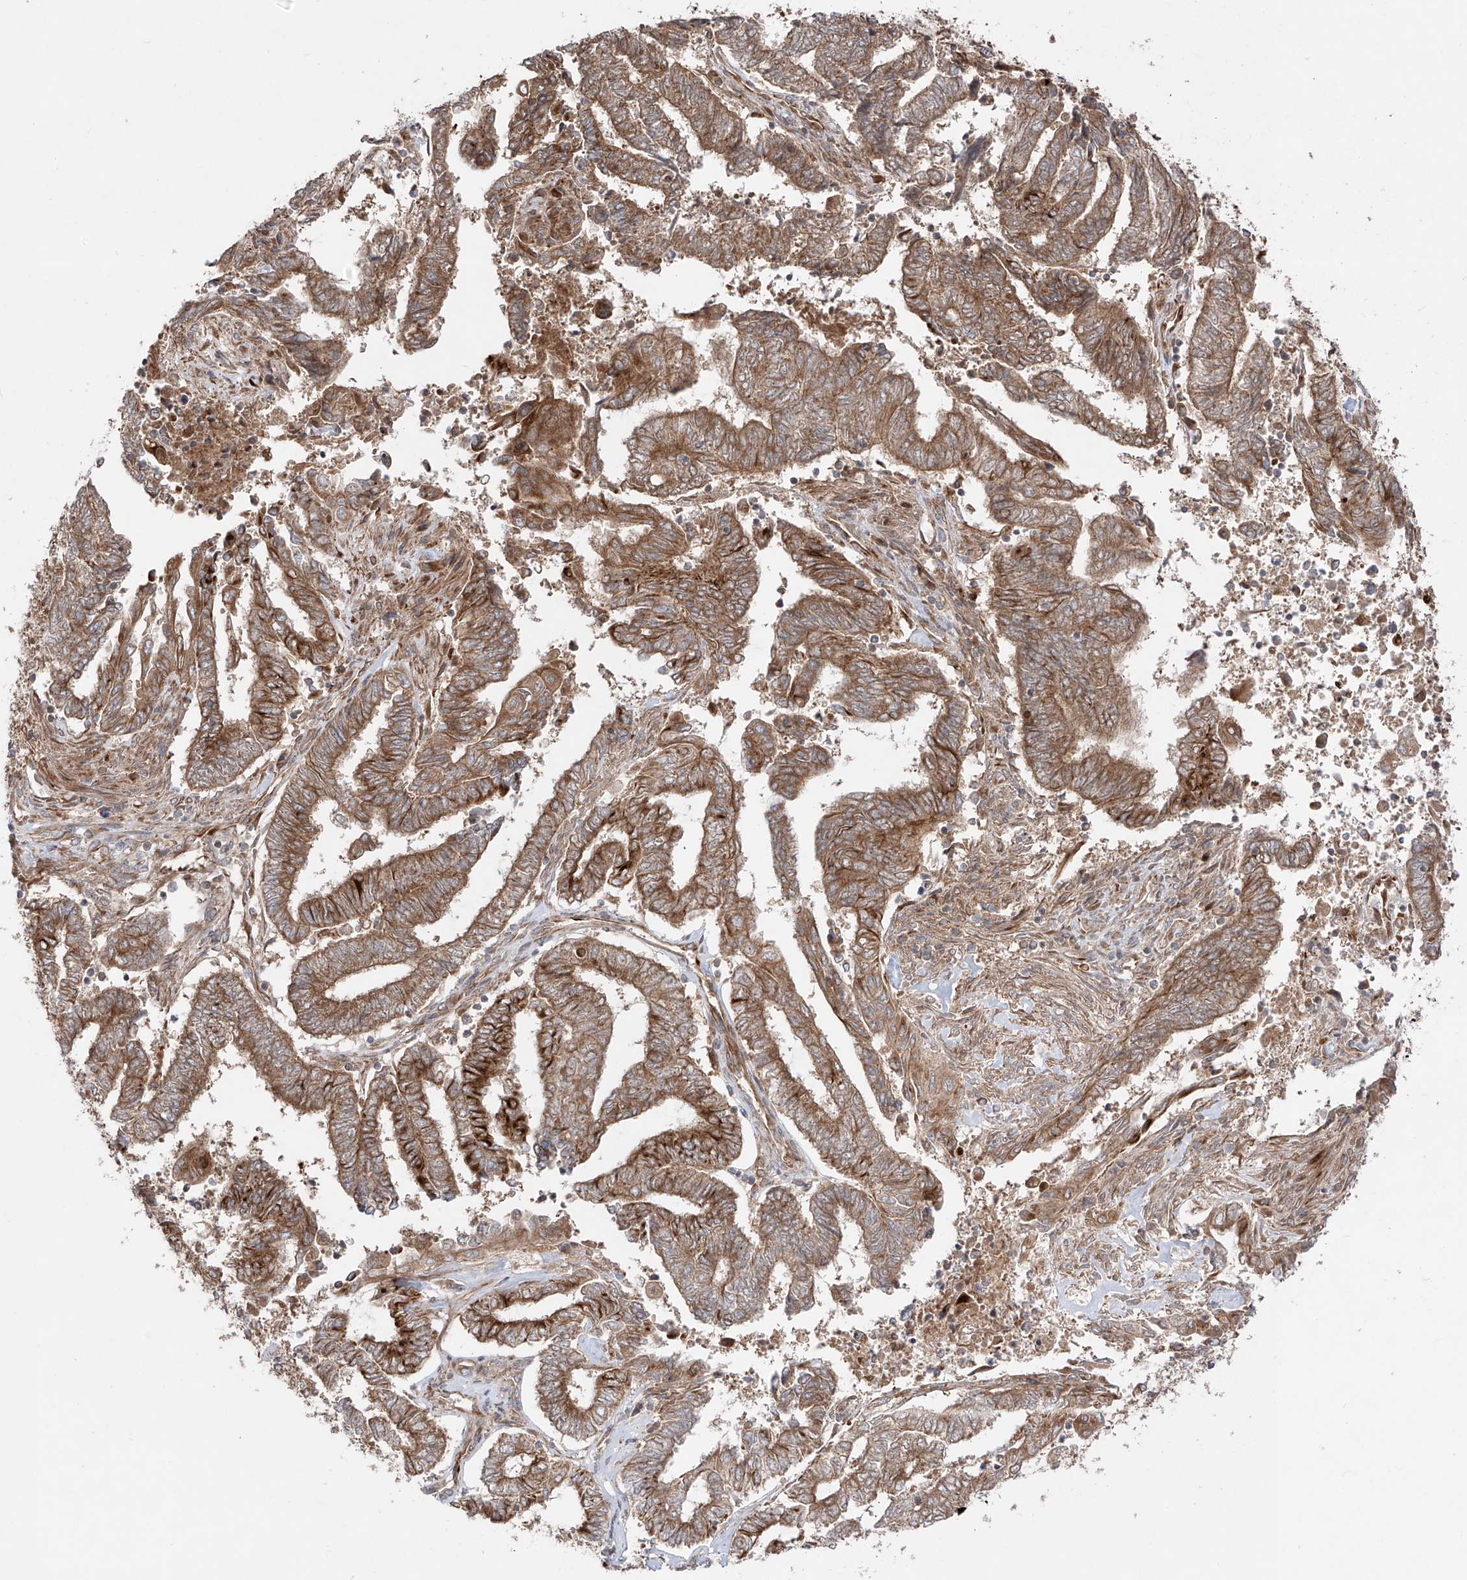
{"staining": {"intensity": "moderate", "quantity": ">75%", "location": "cytoplasmic/membranous"}, "tissue": "endometrial cancer", "cell_type": "Tumor cells", "image_type": "cancer", "snomed": [{"axis": "morphology", "description": "Adenocarcinoma, NOS"}, {"axis": "topography", "description": "Uterus"}, {"axis": "topography", "description": "Endometrium"}], "caption": "The photomicrograph reveals immunohistochemical staining of endometrial cancer (adenocarcinoma). There is moderate cytoplasmic/membranous positivity is seen in about >75% of tumor cells. The staining was performed using DAB (3,3'-diaminobenzidine) to visualize the protein expression in brown, while the nuclei were stained in blue with hematoxylin (Magnification: 20x).", "gene": "YKT6", "patient": {"sex": "female", "age": 70}}